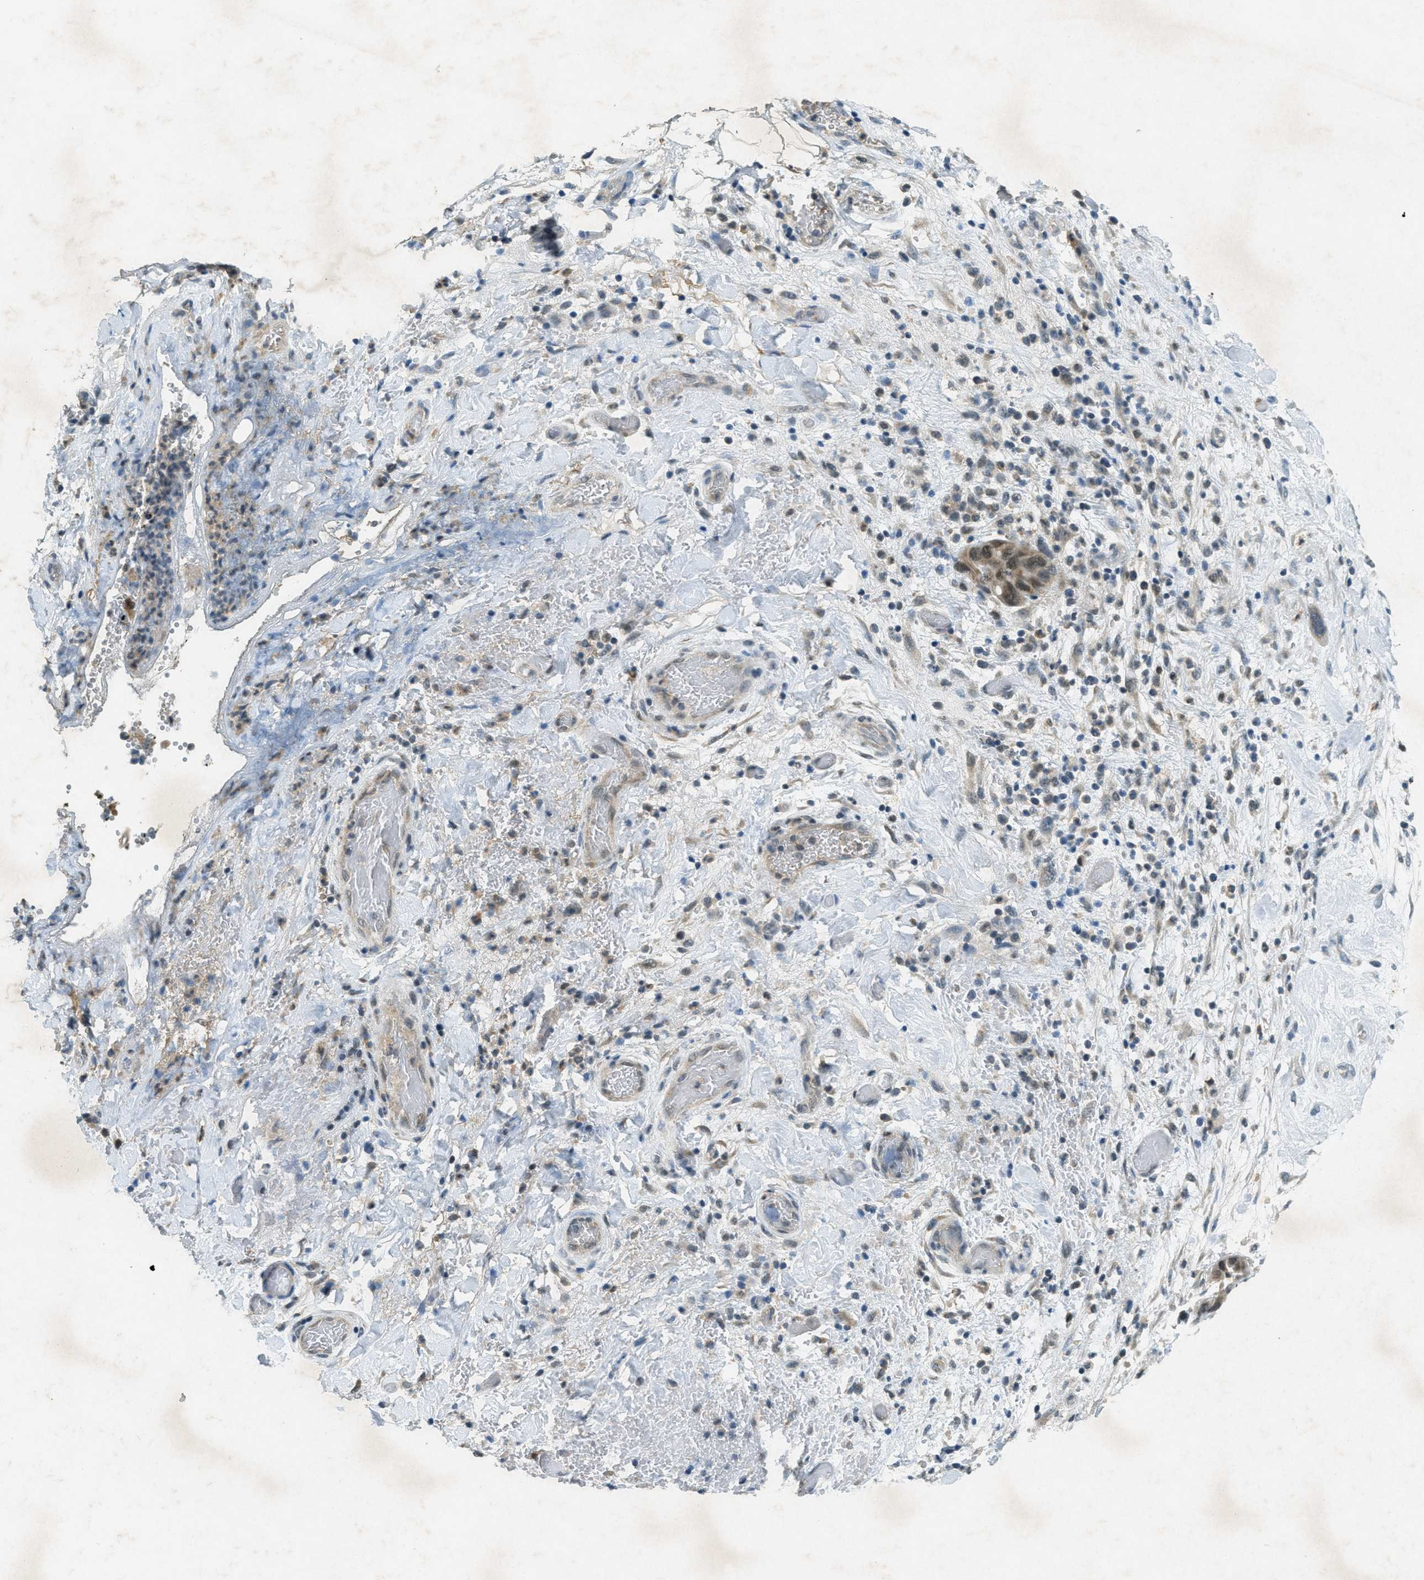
{"staining": {"intensity": "moderate", "quantity": ">75%", "location": "cytoplasmic/membranous,nuclear"}, "tissue": "pancreatic cancer", "cell_type": "Tumor cells", "image_type": "cancer", "snomed": [{"axis": "morphology", "description": "Adenocarcinoma, NOS"}, {"axis": "topography", "description": "Pancreas"}], "caption": "Immunohistochemical staining of pancreatic adenocarcinoma shows medium levels of moderate cytoplasmic/membranous and nuclear protein expression in approximately >75% of tumor cells.", "gene": "TCF20", "patient": {"sex": "female", "age": 71}}